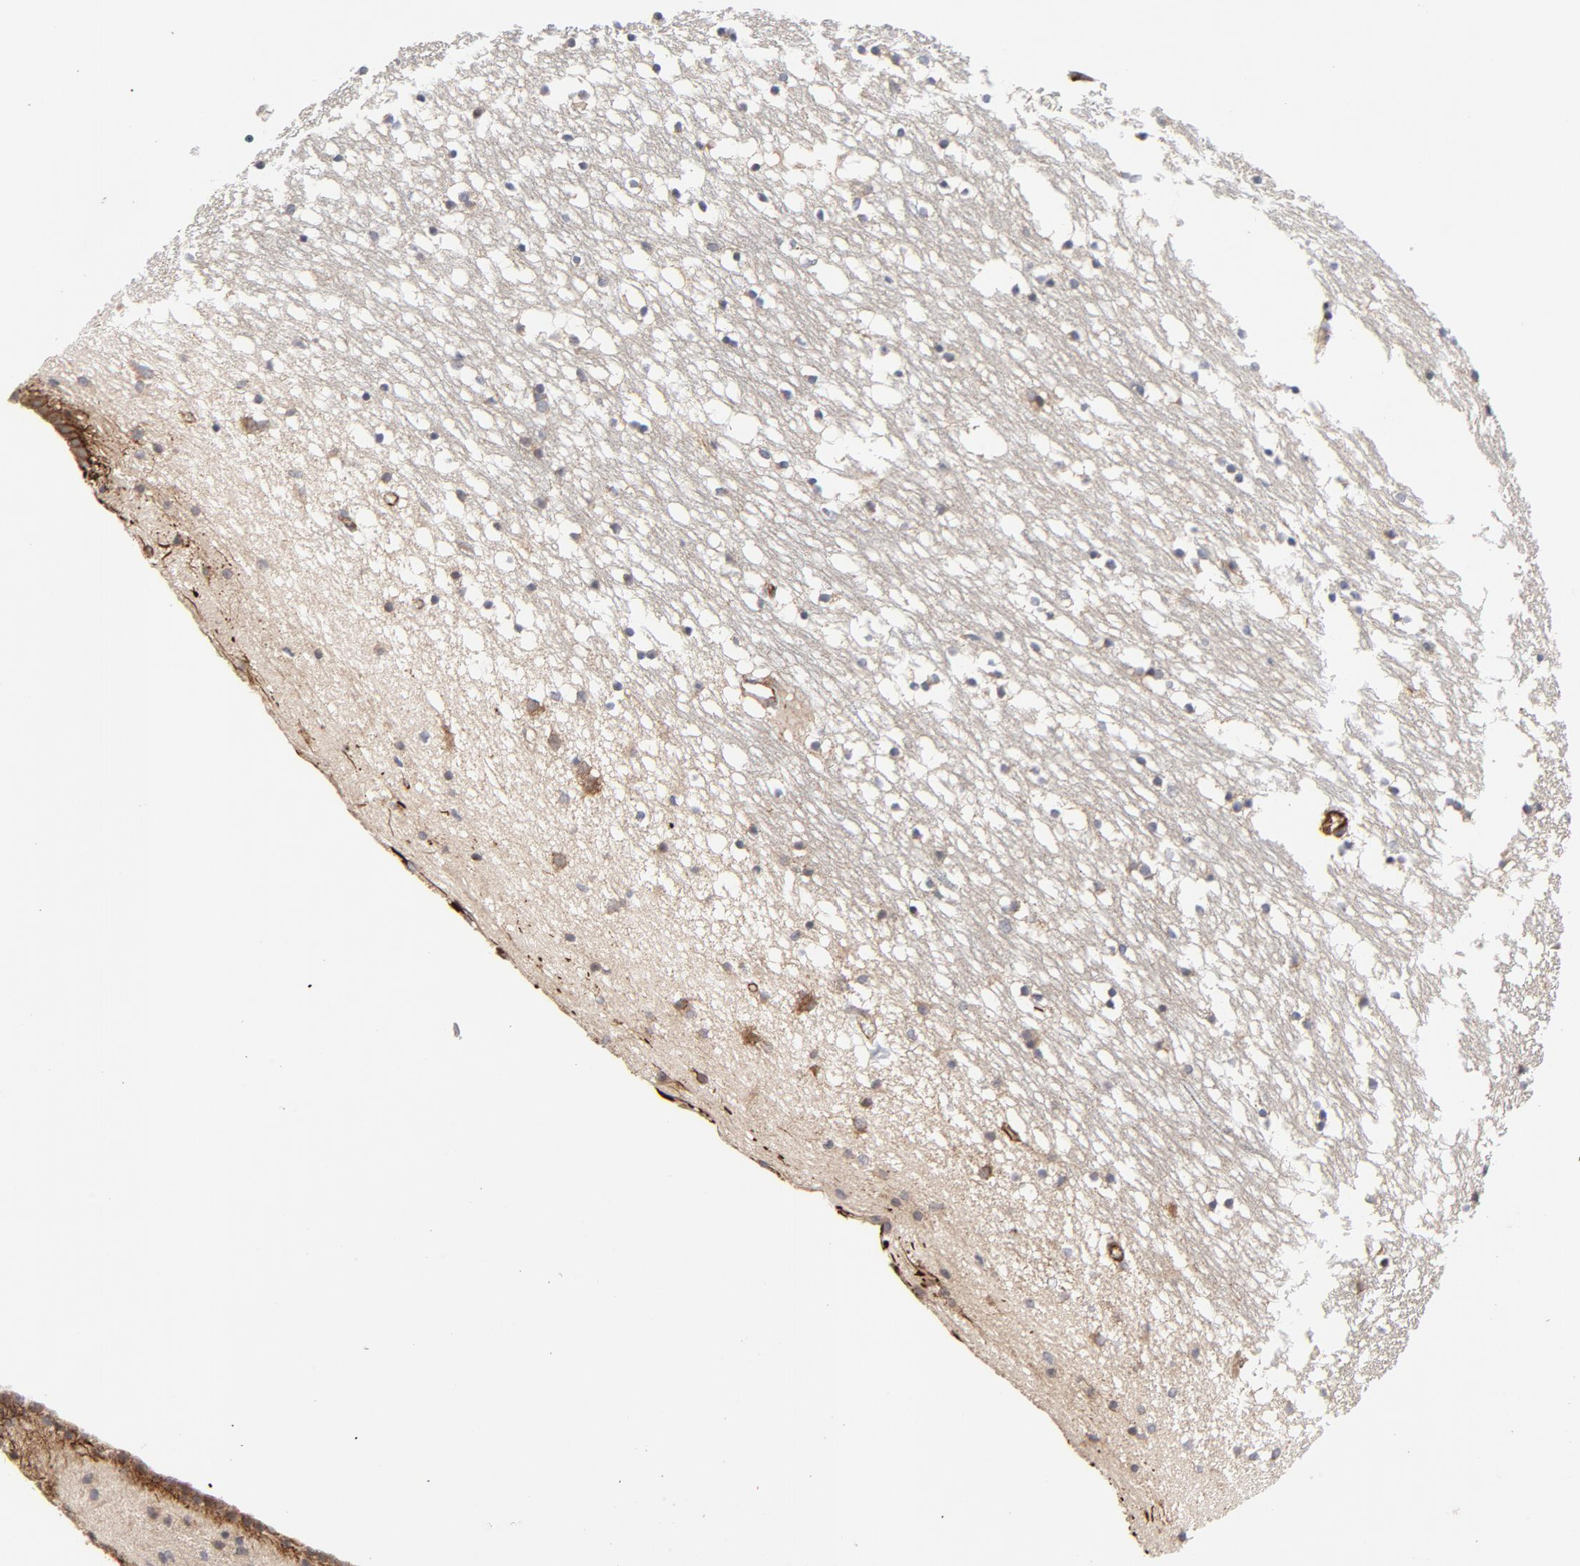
{"staining": {"intensity": "weak", "quantity": ">75%", "location": "cytoplasmic/membranous"}, "tissue": "caudate", "cell_type": "Glial cells", "image_type": "normal", "snomed": [{"axis": "morphology", "description": "Normal tissue, NOS"}, {"axis": "topography", "description": "Lateral ventricle wall"}], "caption": "The histopathology image exhibits immunohistochemical staining of unremarkable caudate. There is weak cytoplasmic/membranous expression is appreciated in approximately >75% of glial cells. The staining is performed using DAB brown chromogen to label protein expression. The nuclei are counter-stained blue using hematoxylin.", "gene": "DNAAF2", "patient": {"sex": "male", "age": 45}}